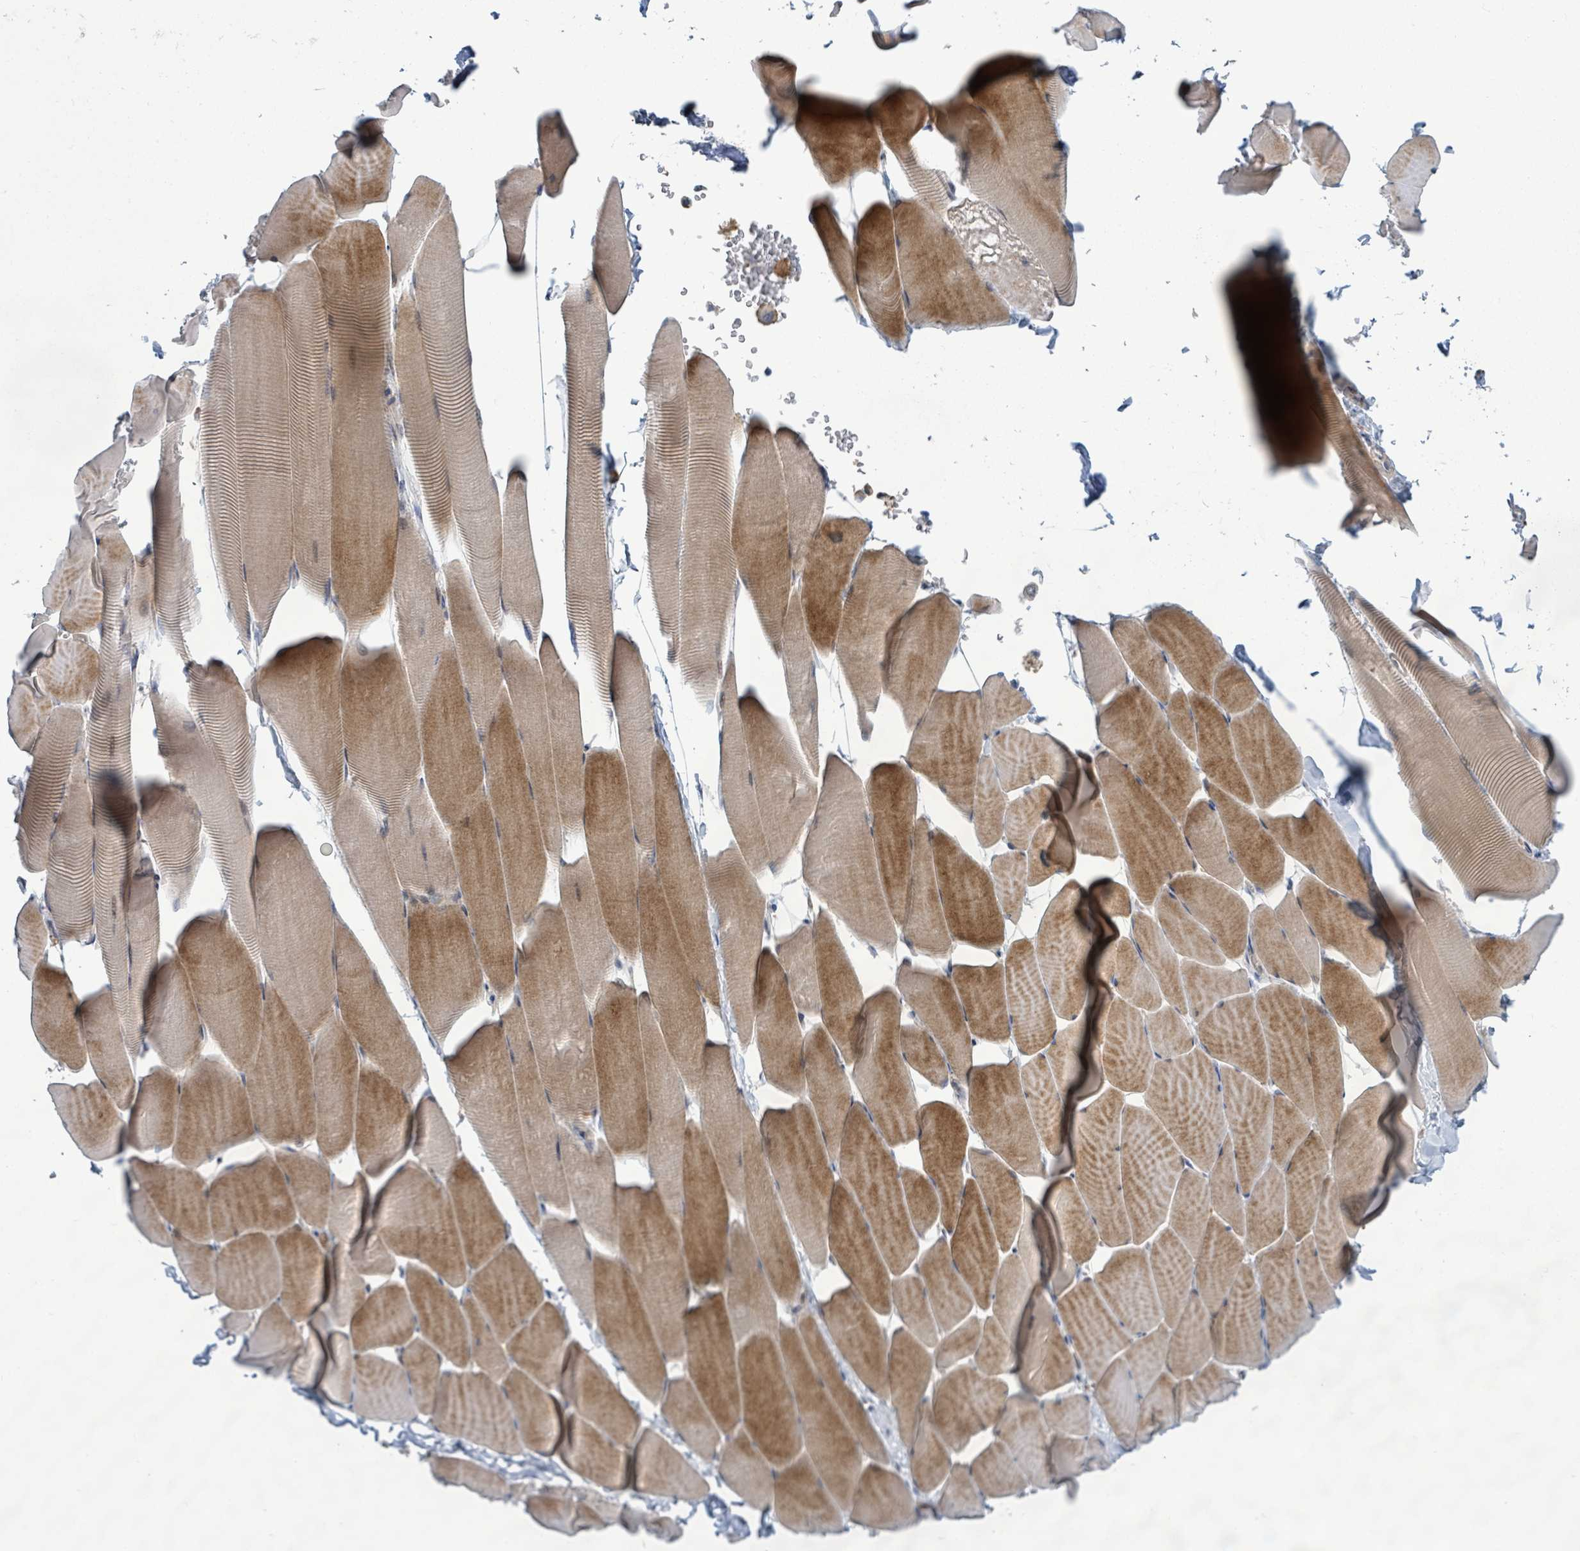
{"staining": {"intensity": "moderate", "quantity": ">75%", "location": "cytoplasmic/membranous,nuclear"}, "tissue": "skeletal muscle", "cell_type": "Myocytes", "image_type": "normal", "snomed": [{"axis": "morphology", "description": "Normal tissue, NOS"}, {"axis": "topography", "description": "Skeletal muscle"}], "caption": "Moderate cytoplasmic/membranous,nuclear protein expression is identified in approximately >75% of myocytes in skeletal muscle. (DAB = brown stain, brightfield microscopy at high magnification).", "gene": "SHROOM2", "patient": {"sex": "male", "age": 25}}